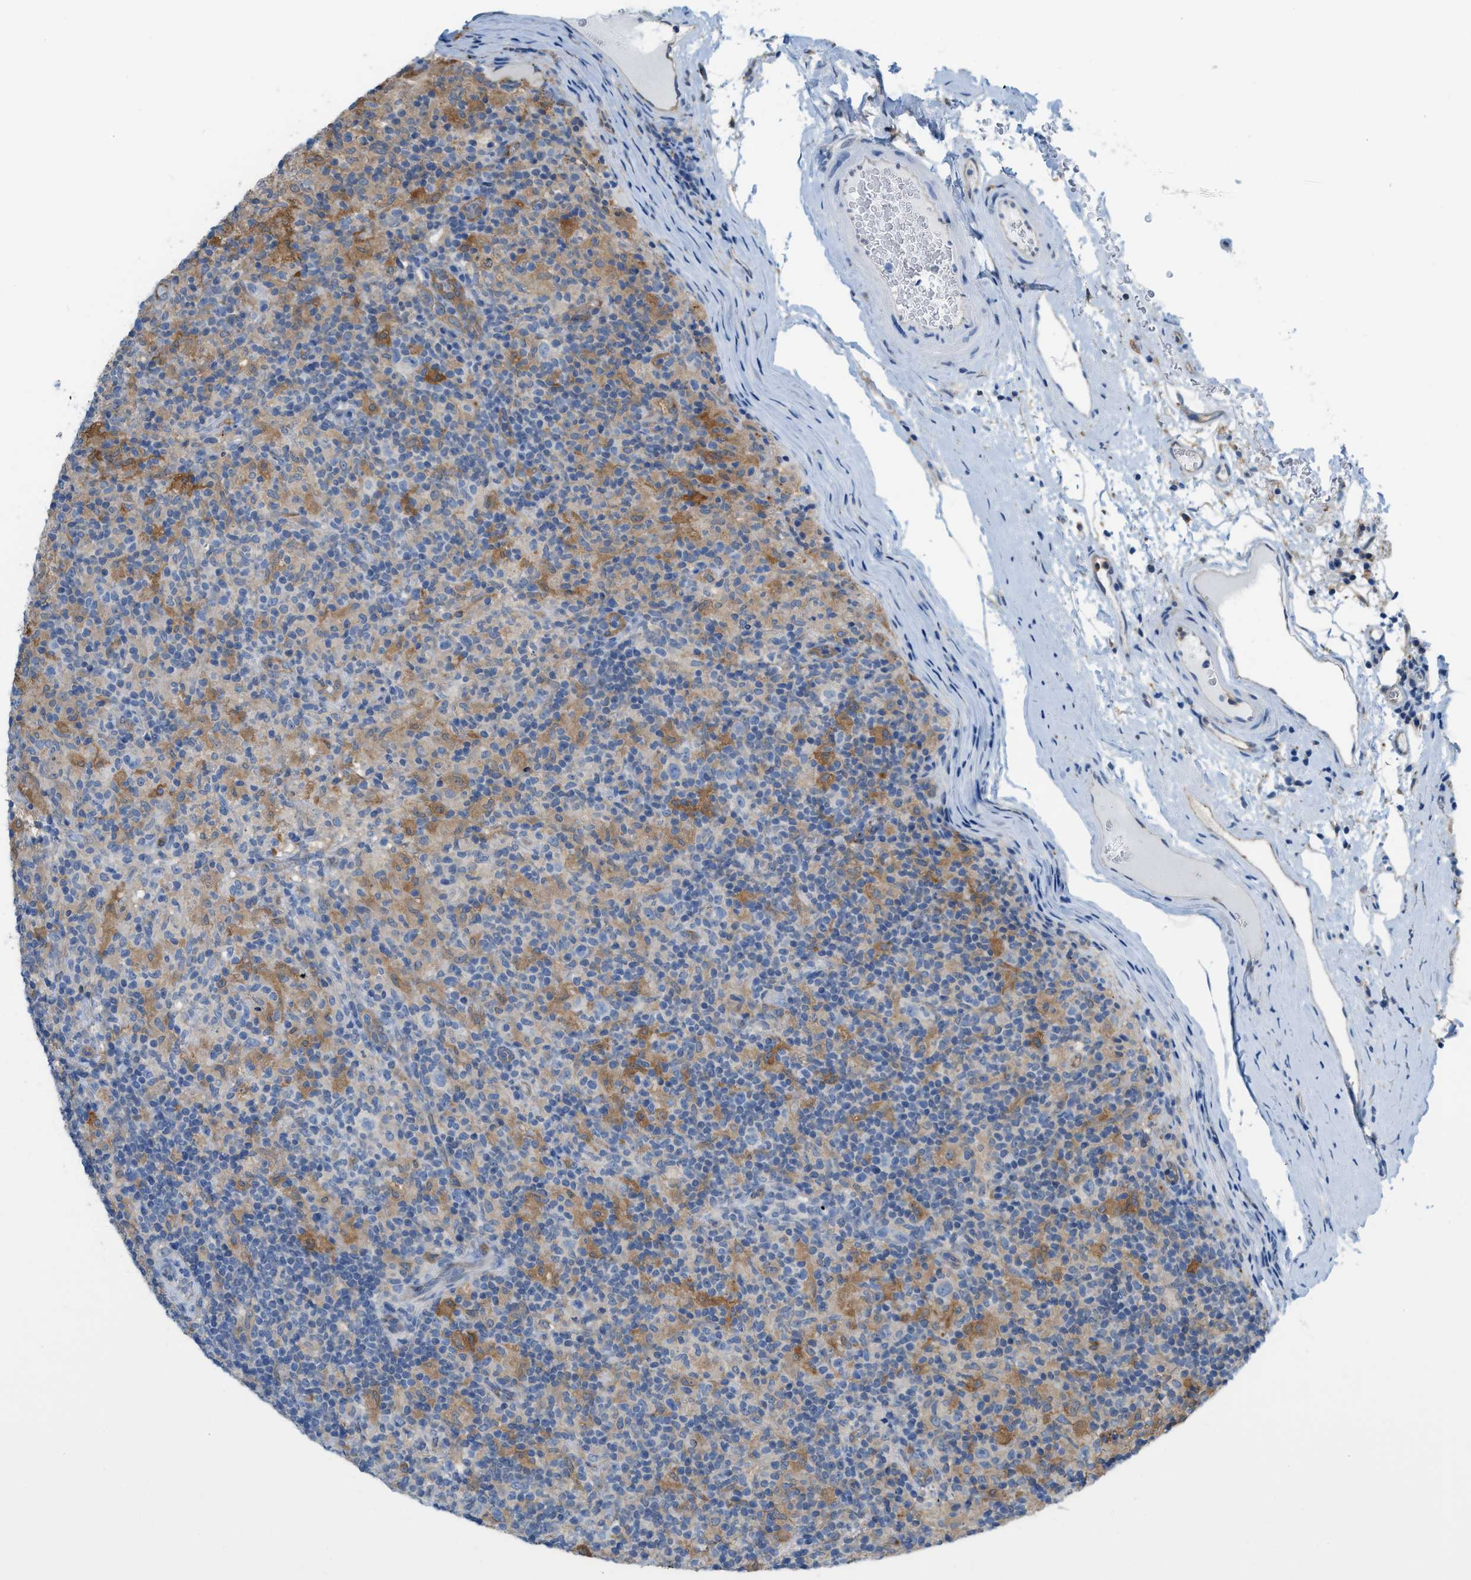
{"staining": {"intensity": "weak", "quantity": "<25%", "location": "cytoplasmic/membranous"}, "tissue": "lymphoma", "cell_type": "Tumor cells", "image_type": "cancer", "snomed": [{"axis": "morphology", "description": "Hodgkin's disease, NOS"}, {"axis": "topography", "description": "Lymph node"}], "caption": "Tumor cells are negative for protein expression in human lymphoma. Brightfield microscopy of IHC stained with DAB (3,3'-diaminobenzidine) (brown) and hematoxylin (blue), captured at high magnification.", "gene": "CSTB", "patient": {"sex": "male", "age": 70}}